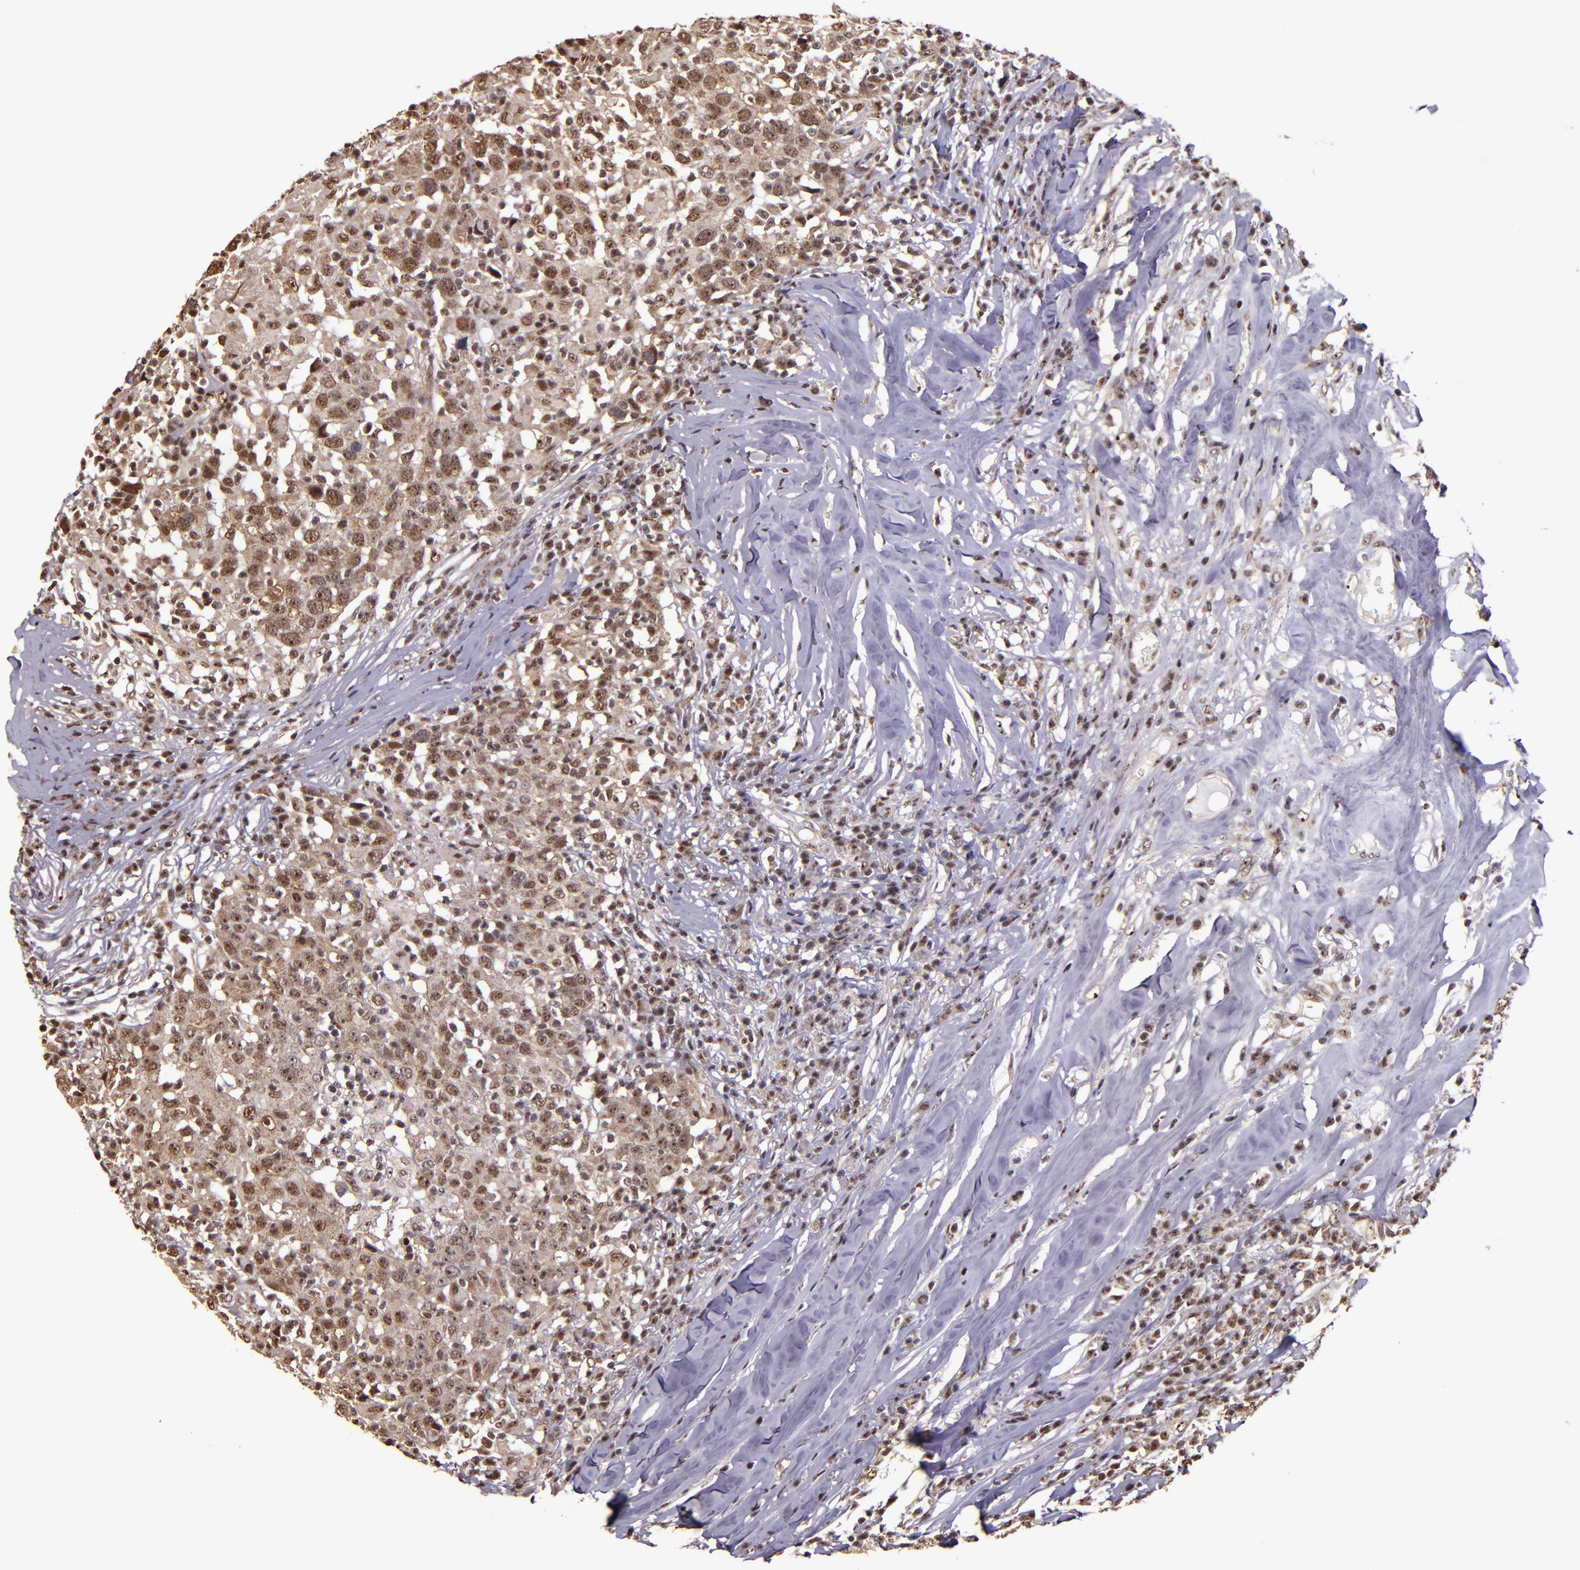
{"staining": {"intensity": "moderate", "quantity": ">75%", "location": "cytoplasmic/membranous,nuclear"}, "tissue": "head and neck cancer", "cell_type": "Tumor cells", "image_type": "cancer", "snomed": [{"axis": "morphology", "description": "Adenocarcinoma, NOS"}, {"axis": "topography", "description": "Salivary gland"}, {"axis": "topography", "description": "Head-Neck"}], "caption": "Protein analysis of adenocarcinoma (head and neck) tissue exhibits moderate cytoplasmic/membranous and nuclear expression in about >75% of tumor cells.", "gene": "CECR2", "patient": {"sex": "female", "age": 65}}